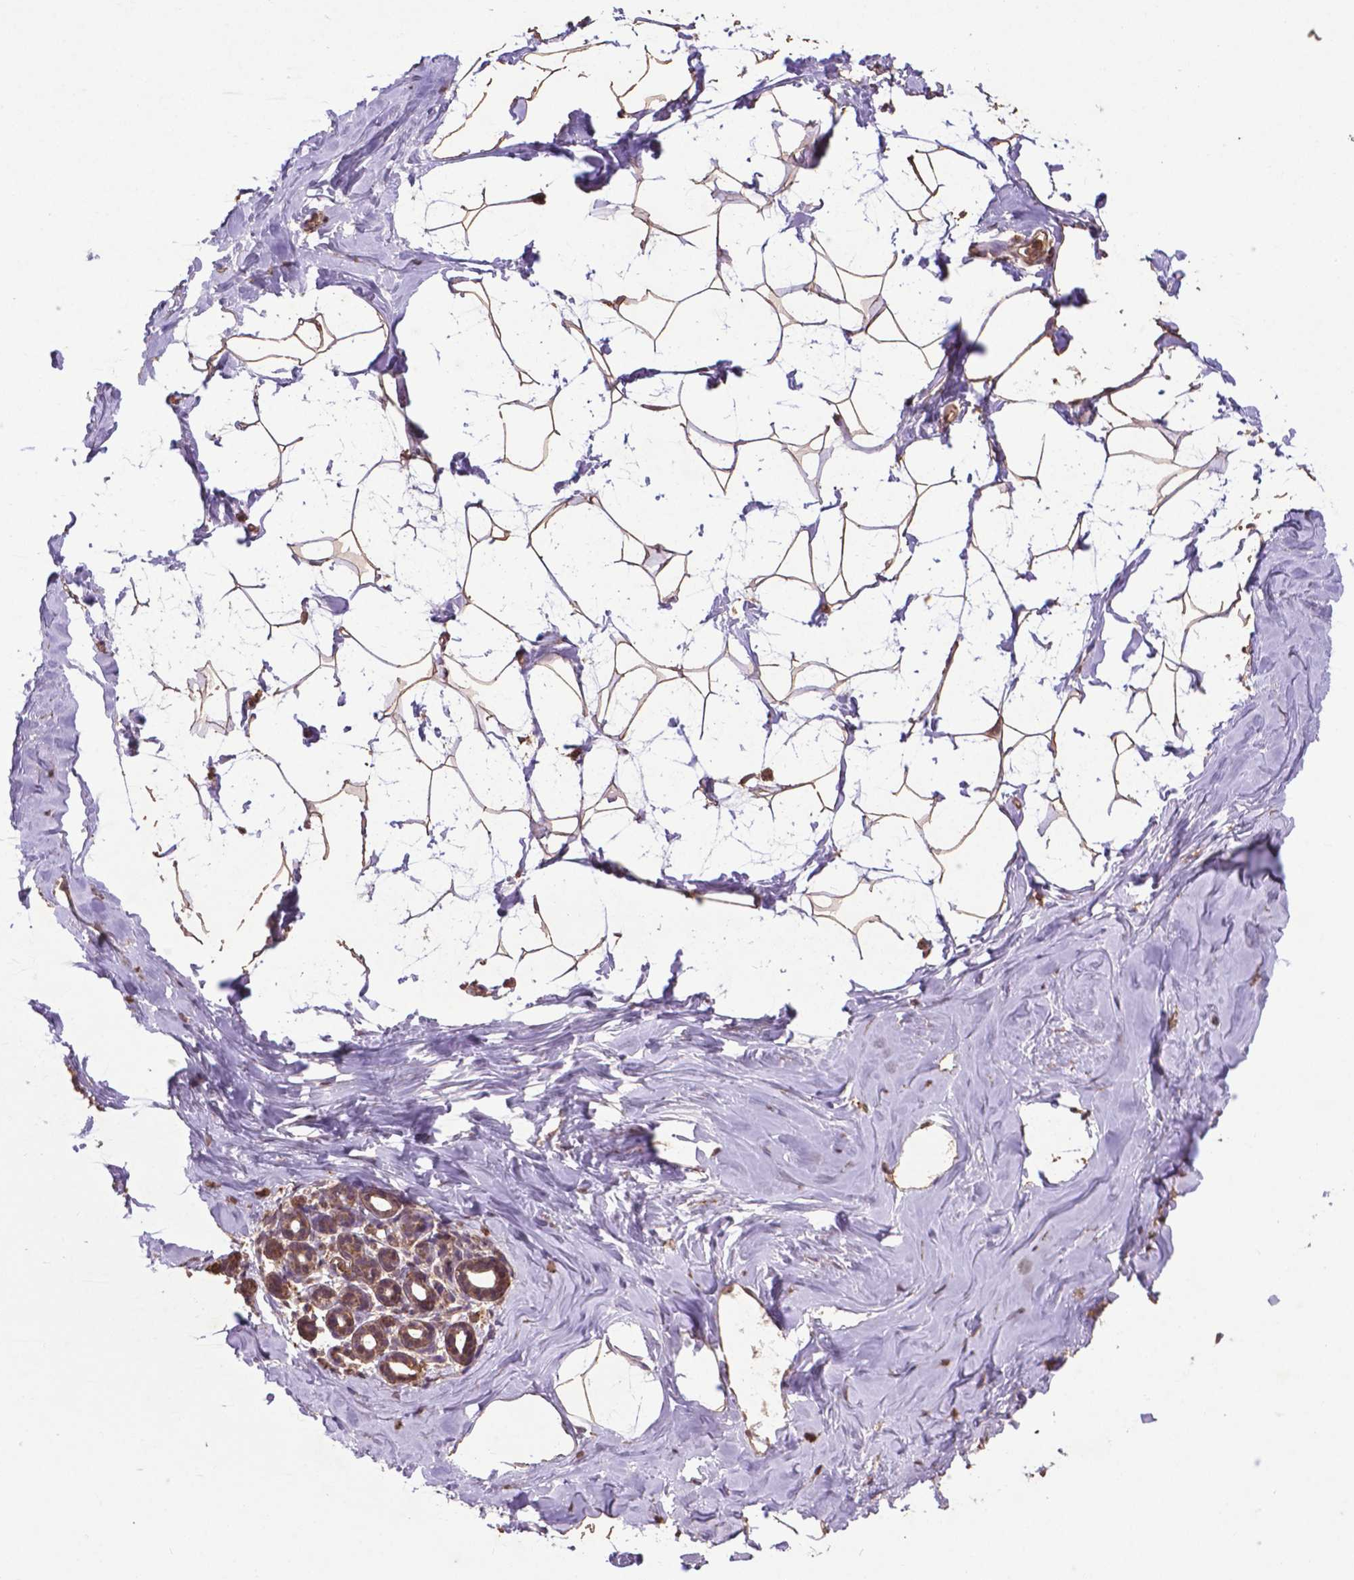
{"staining": {"intensity": "weak", "quantity": ">75%", "location": "cytoplasmic/membranous"}, "tissue": "breast", "cell_type": "Adipocytes", "image_type": "normal", "snomed": [{"axis": "morphology", "description": "Normal tissue, NOS"}, {"axis": "topography", "description": "Breast"}], "caption": "DAB immunohistochemical staining of normal human breast displays weak cytoplasmic/membranous protein positivity in about >75% of adipocytes. The staining is performed using DAB (3,3'-diaminobenzidine) brown chromogen to label protein expression. The nuclei are counter-stained blue using hematoxylin.", "gene": "DCAF1", "patient": {"sex": "female", "age": 32}}